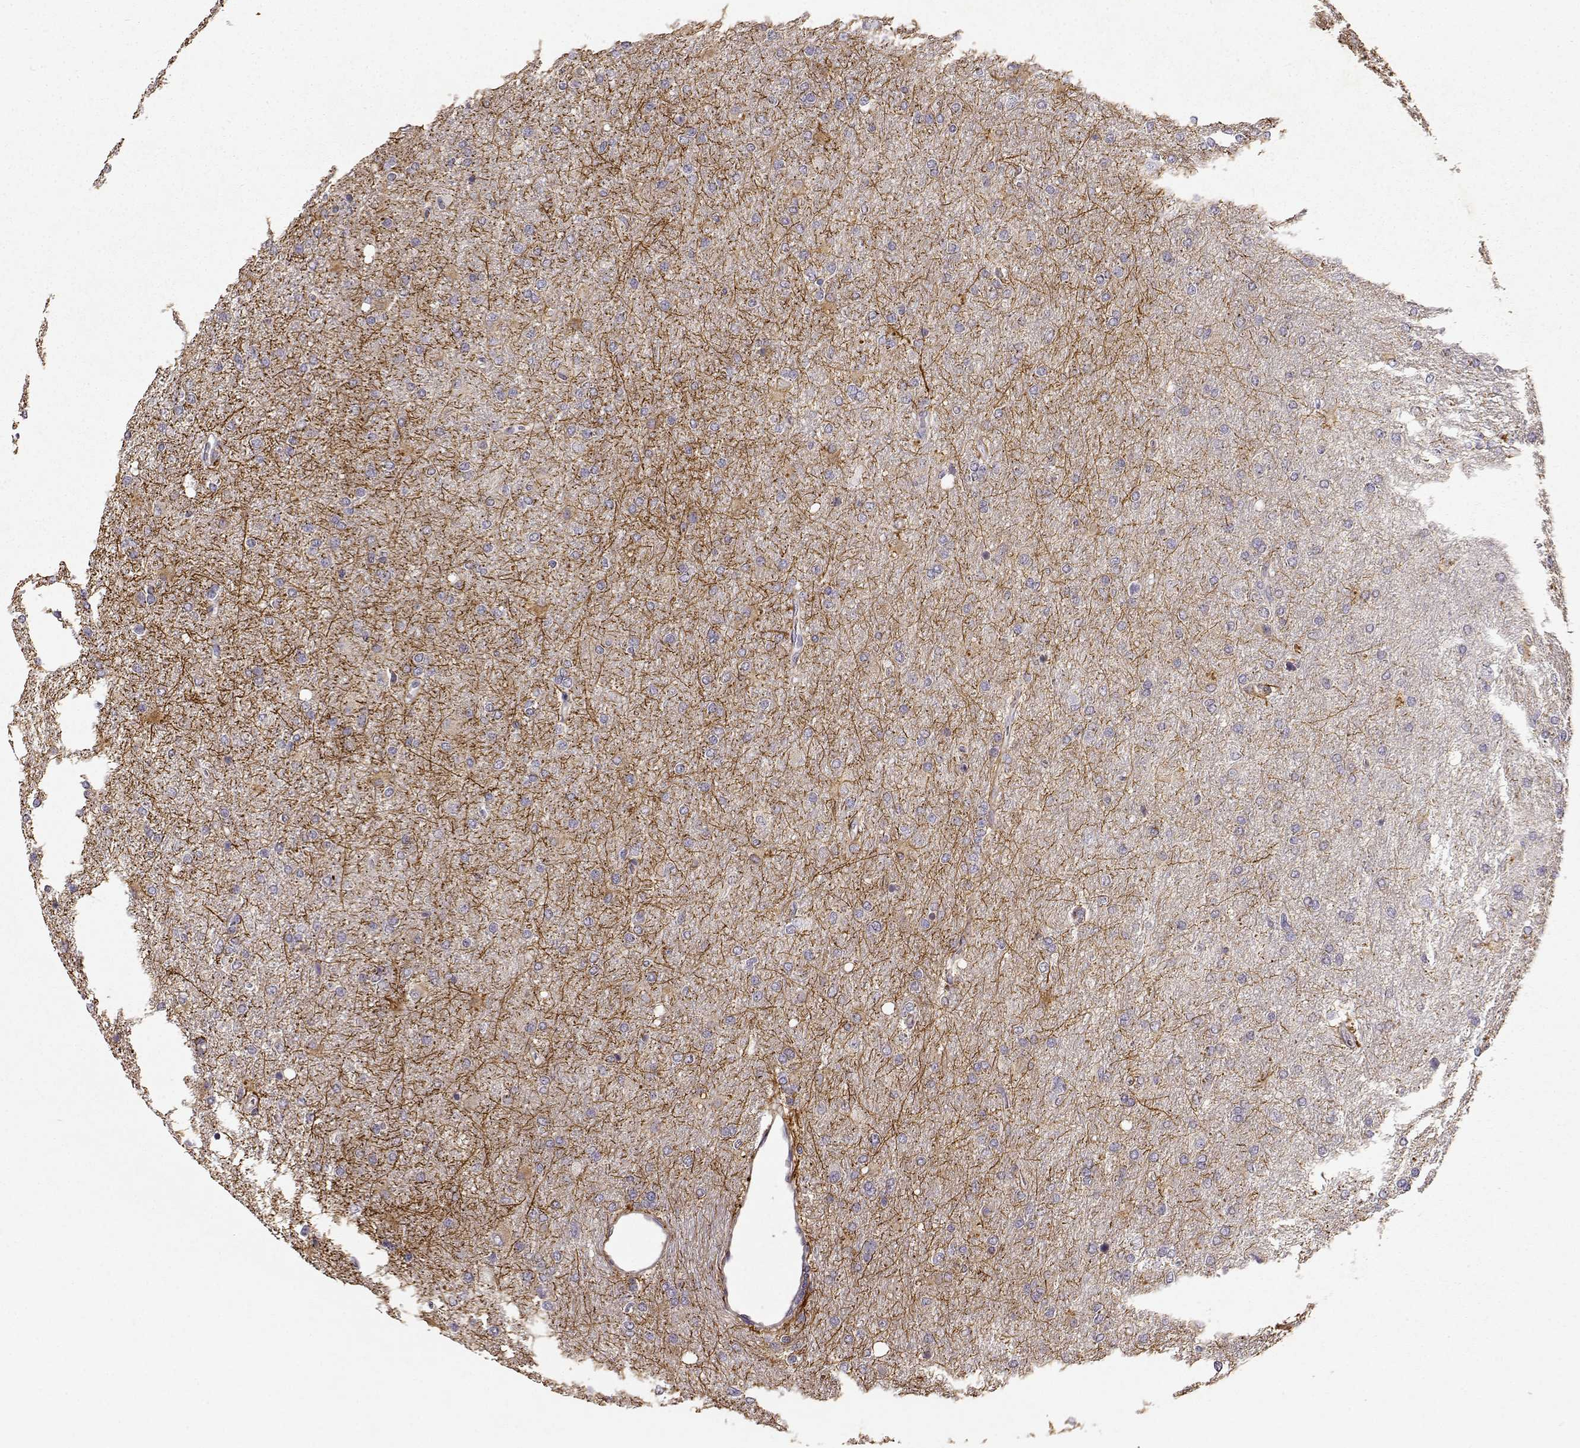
{"staining": {"intensity": "negative", "quantity": "none", "location": "none"}, "tissue": "glioma", "cell_type": "Tumor cells", "image_type": "cancer", "snomed": [{"axis": "morphology", "description": "Glioma, malignant, High grade"}, {"axis": "topography", "description": "Cerebral cortex"}], "caption": "Immunohistochemistry (IHC) micrograph of high-grade glioma (malignant) stained for a protein (brown), which exhibits no staining in tumor cells. (Brightfield microscopy of DAB (3,3'-diaminobenzidine) immunohistochemistry at high magnification).", "gene": "ERBB3", "patient": {"sex": "male", "age": 70}}